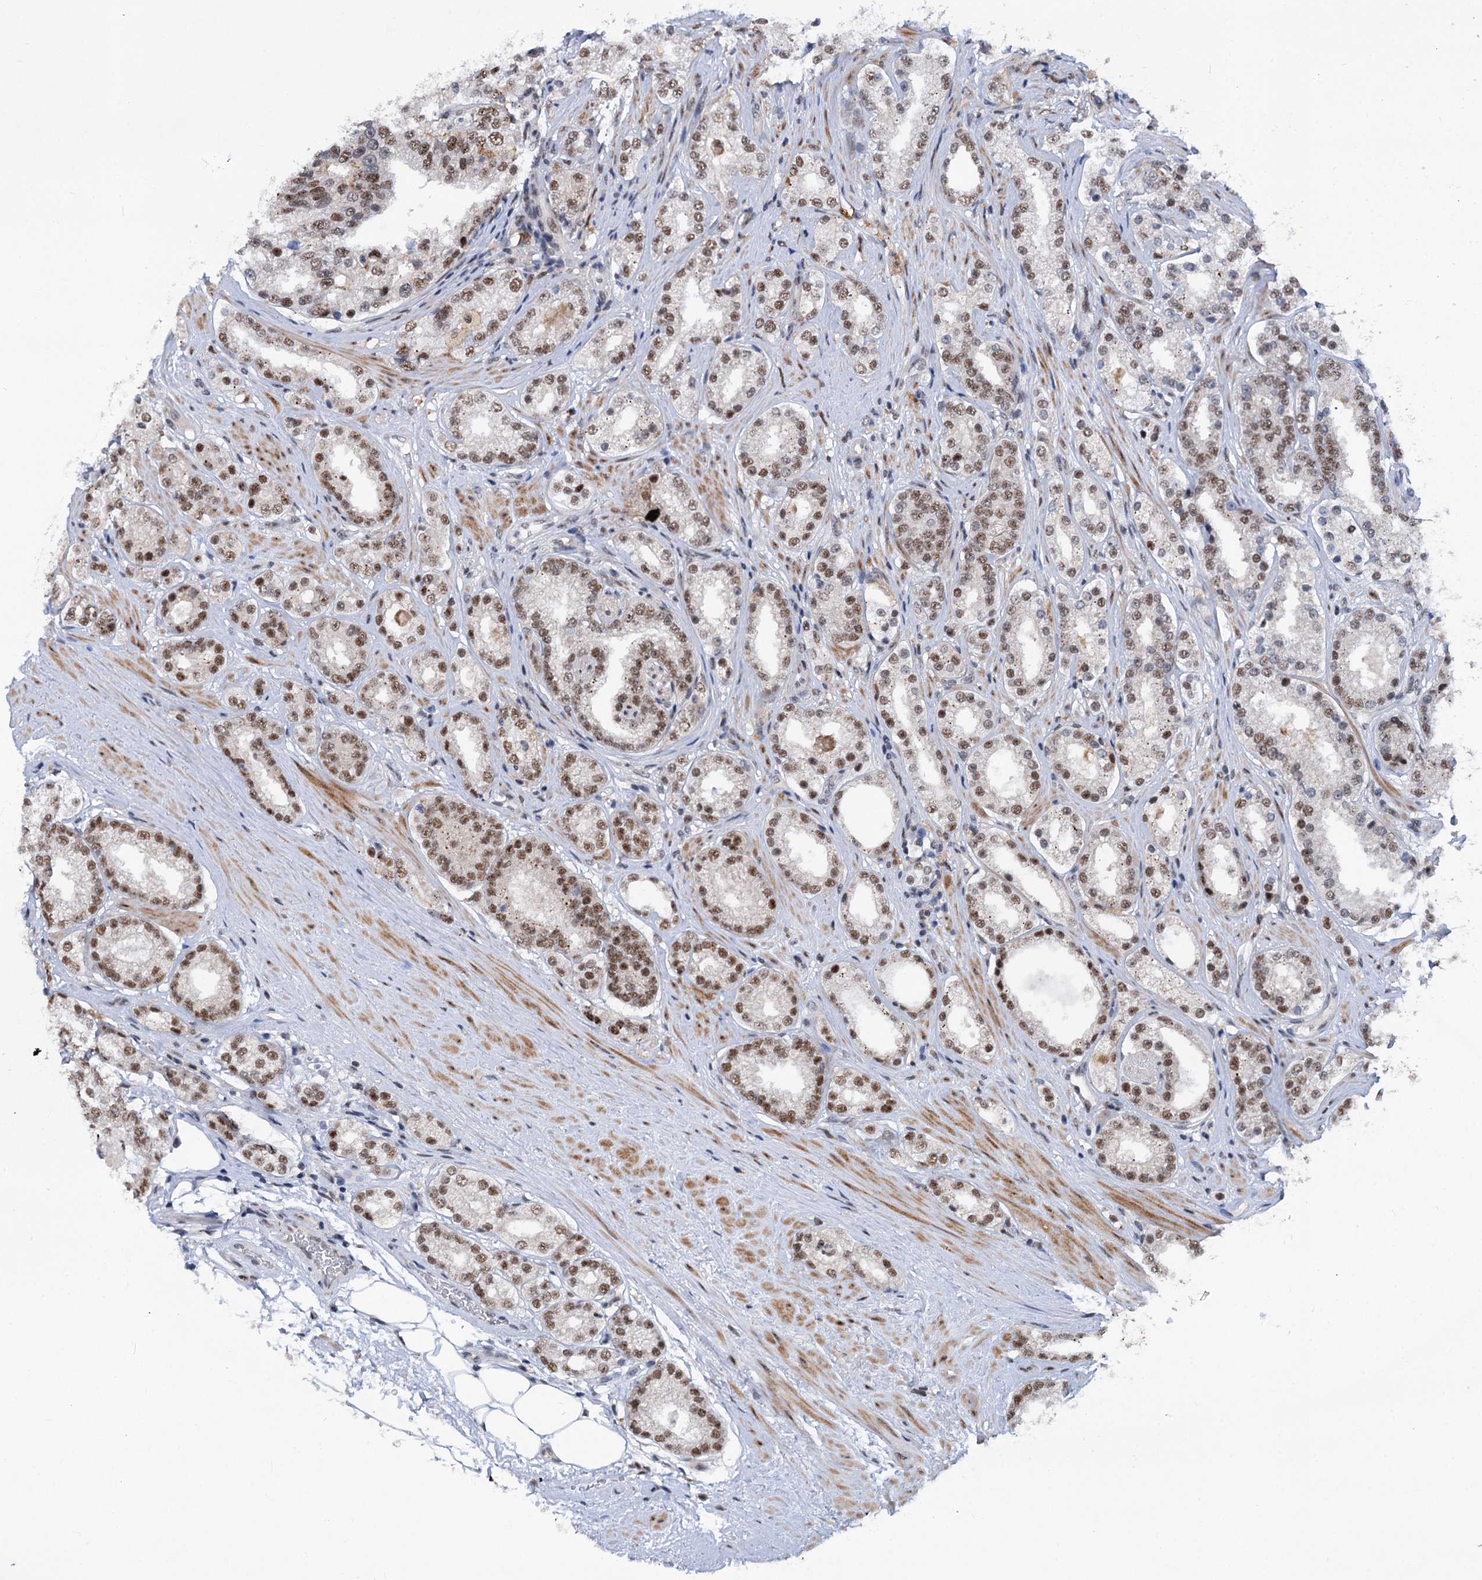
{"staining": {"intensity": "moderate", "quantity": "25%-75%", "location": "nuclear"}, "tissue": "prostate cancer", "cell_type": "Tumor cells", "image_type": "cancer", "snomed": [{"axis": "morphology", "description": "Normal tissue, NOS"}, {"axis": "morphology", "description": "Adenocarcinoma, High grade"}, {"axis": "topography", "description": "Prostate"}], "caption": "Prostate adenocarcinoma (high-grade) tissue exhibits moderate nuclear expression in approximately 25%-75% of tumor cells, visualized by immunohistochemistry.", "gene": "PHF8", "patient": {"sex": "male", "age": 83}}